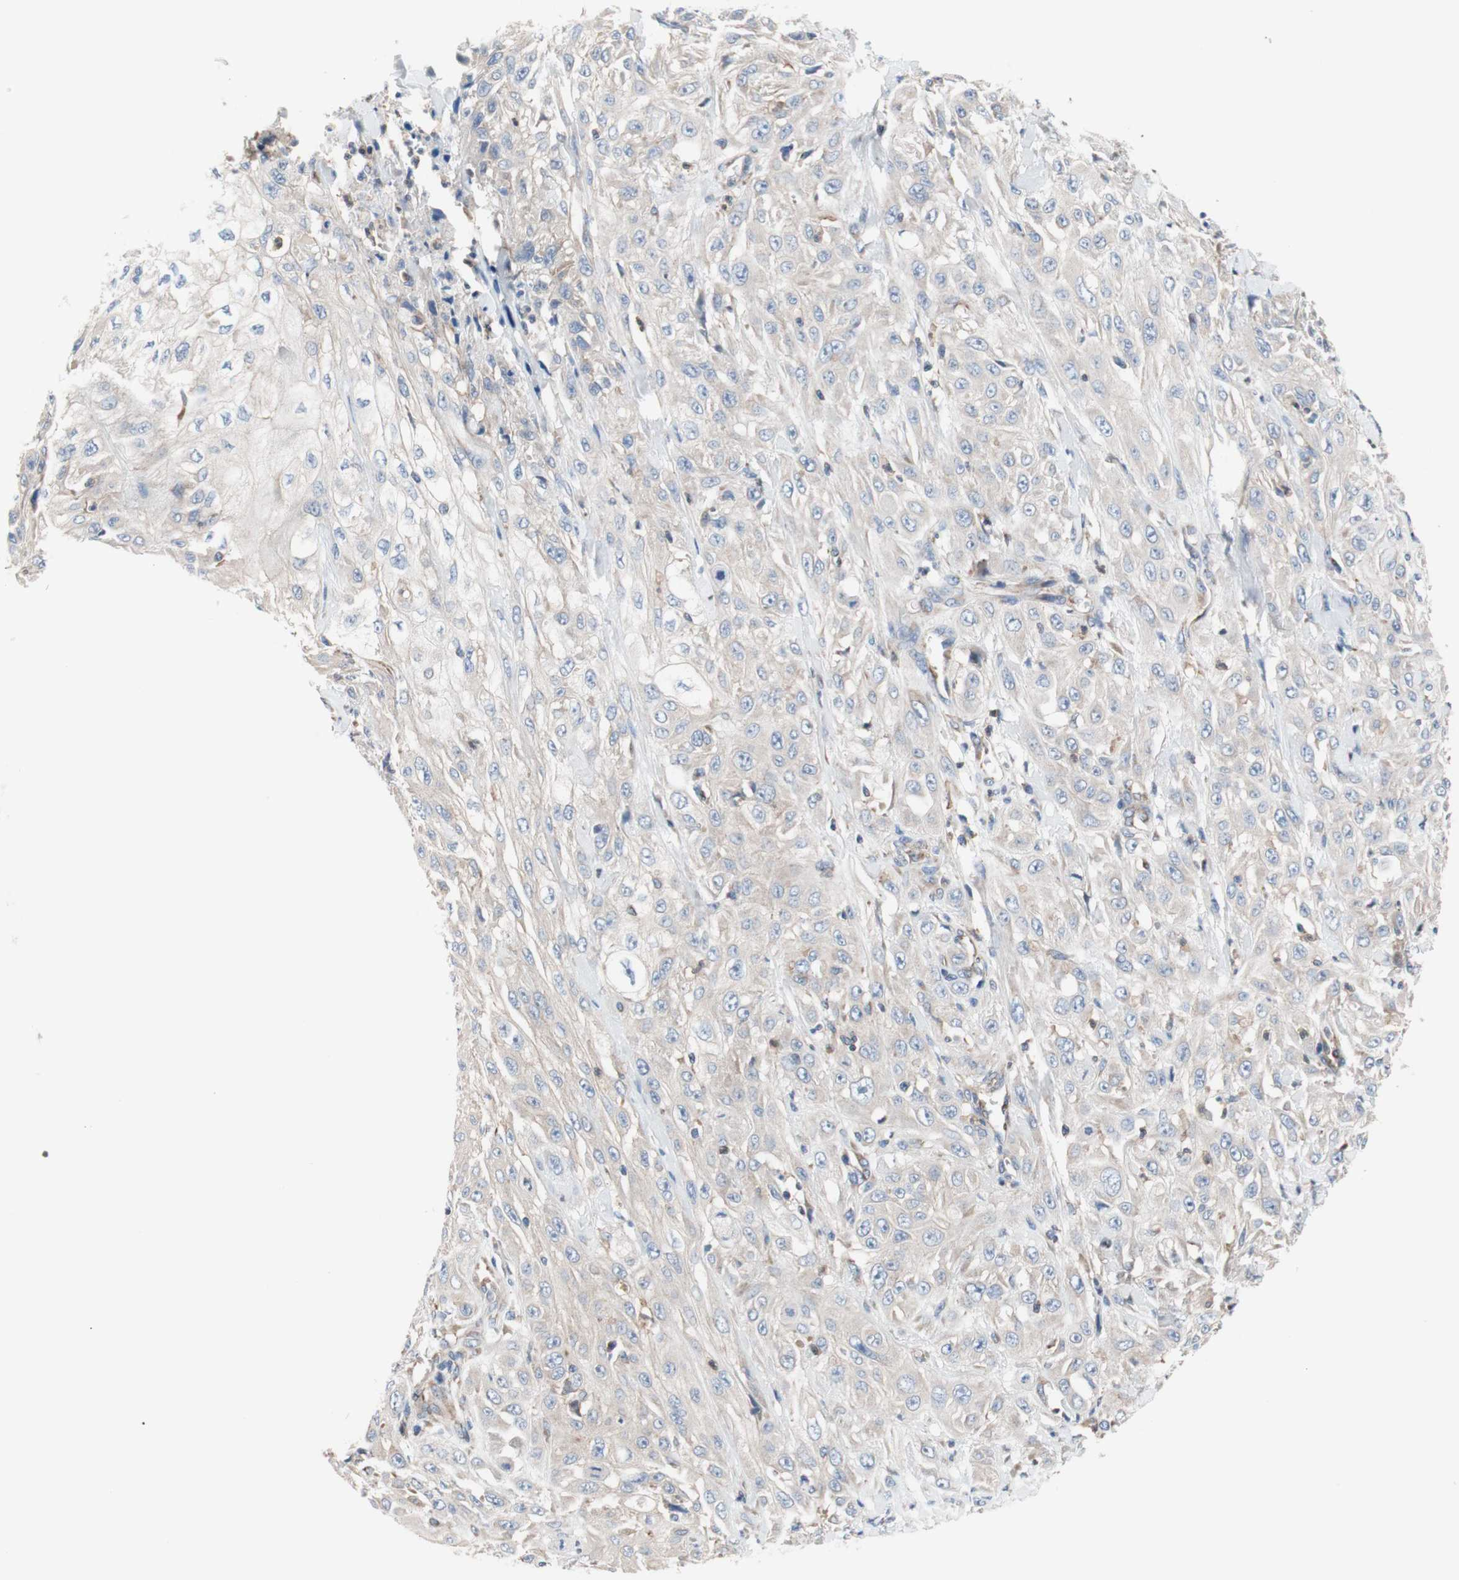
{"staining": {"intensity": "negative", "quantity": "none", "location": "none"}, "tissue": "skin cancer", "cell_type": "Tumor cells", "image_type": "cancer", "snomed": [{"axis": "morphology", "description": "Squamous cell carcinoma, NOS"}, {"axis": "morphology", "description": "Squamous cell carcinoma, metastatic, NOS"}, {"axis": "topography", "description": "Skin"}, {"axis": "topography", "description": "Lymph node"}], "caption": "An image of human skin cancer (metastatic squamous cell carcinoma) is negative for staining in tumor cells.", "gene": "FMR1", "patient": {"sex": "male", "age": 75}}